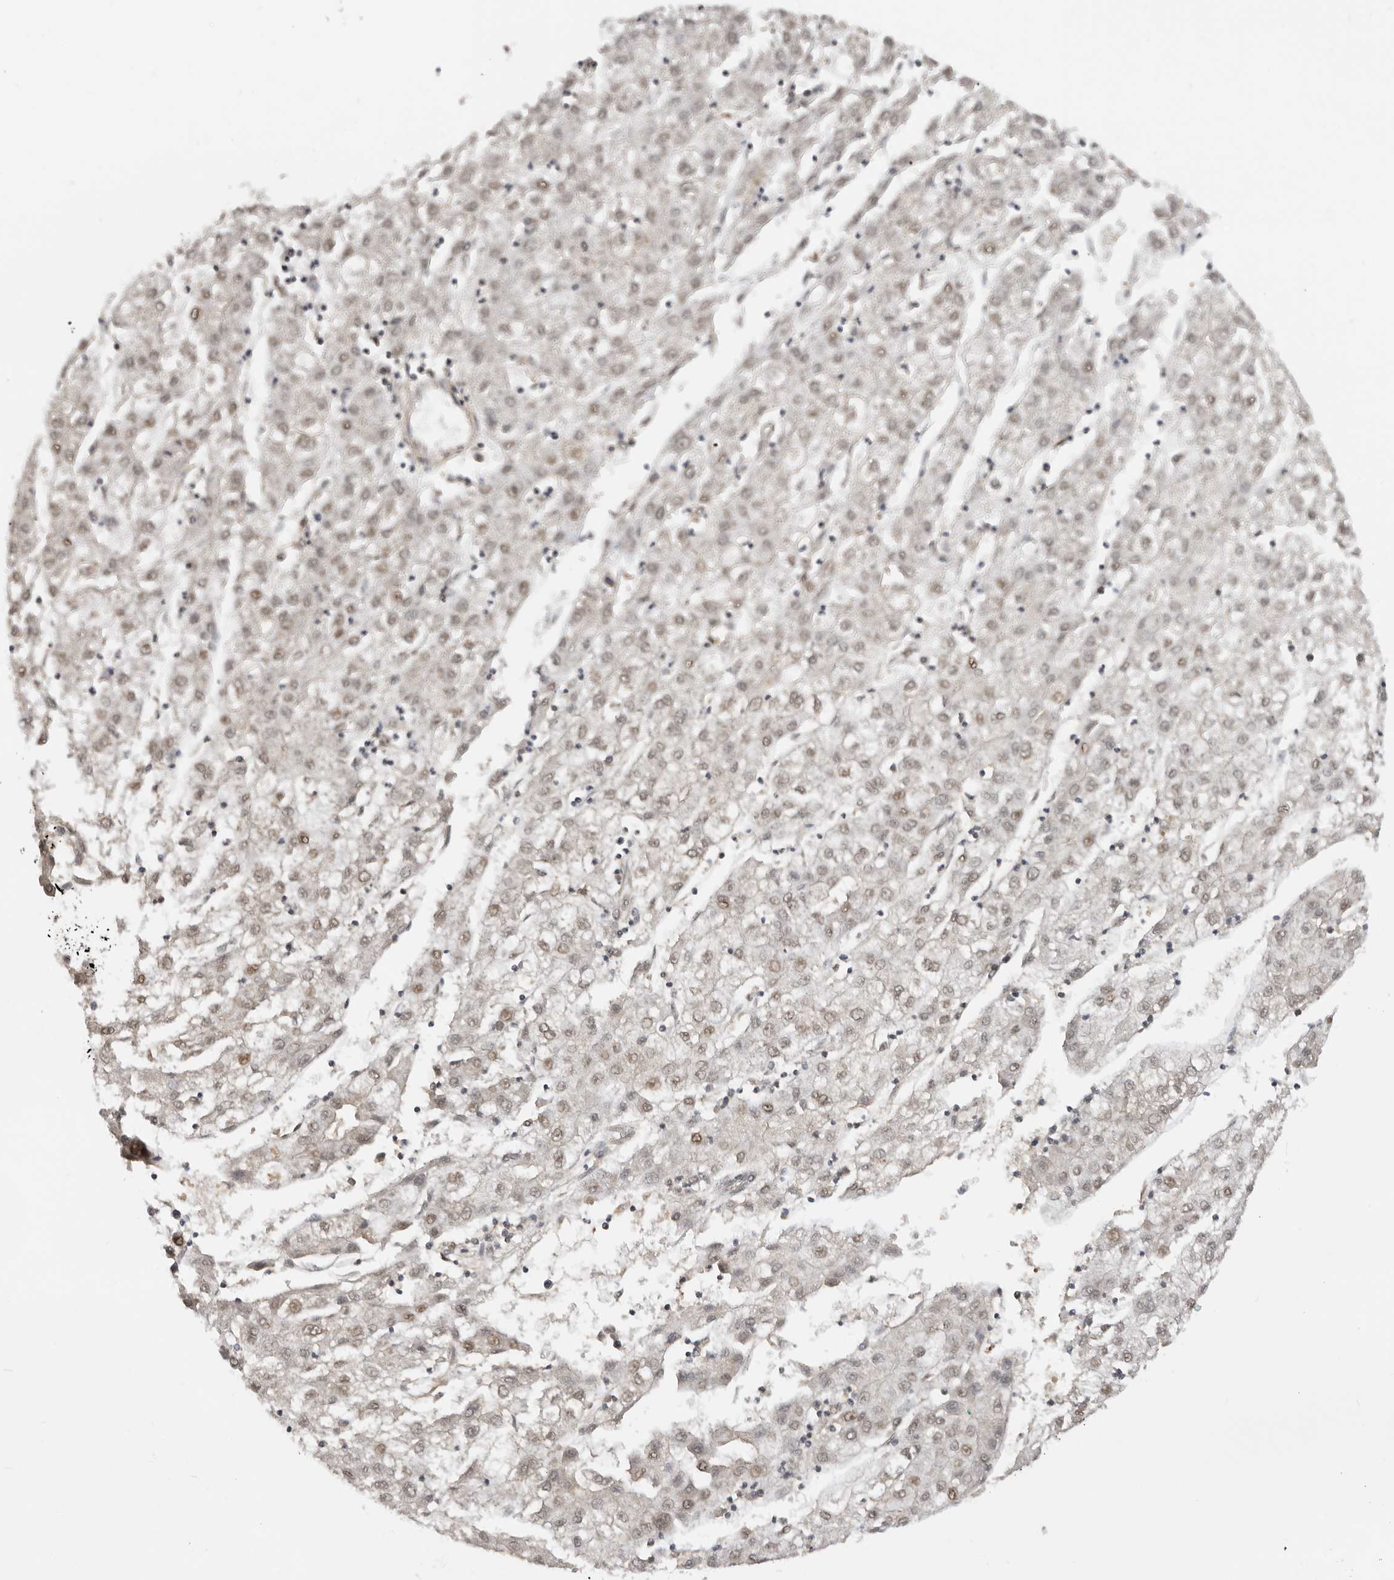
{"staining": {"intensity": "weak", "quantity": ">75%", "location": "nuclear"}, "tissue": "liver cancer", "cell_type": "Tumor cells", "image_type": "cancer", "snomed": [{"axis": "morphology", "description": "Carcinoma, Hepatocellular, NOS"}, {"axis": "topography", "description": "Liver"}], "caption": "Hepatocellular carcinoma (liver) stained with immunohistochemistry (IHC) demonstrates weak nuclear positivity in about >75% of tumor cells. (Stains: DAB (3,3'-diaminobenzidine) in brown, nuclei in blue, Microscopy: brightfield microscopy at high magnification).", "gene": "ADPRS", "patient": {"sex": "male", "age": 72}}